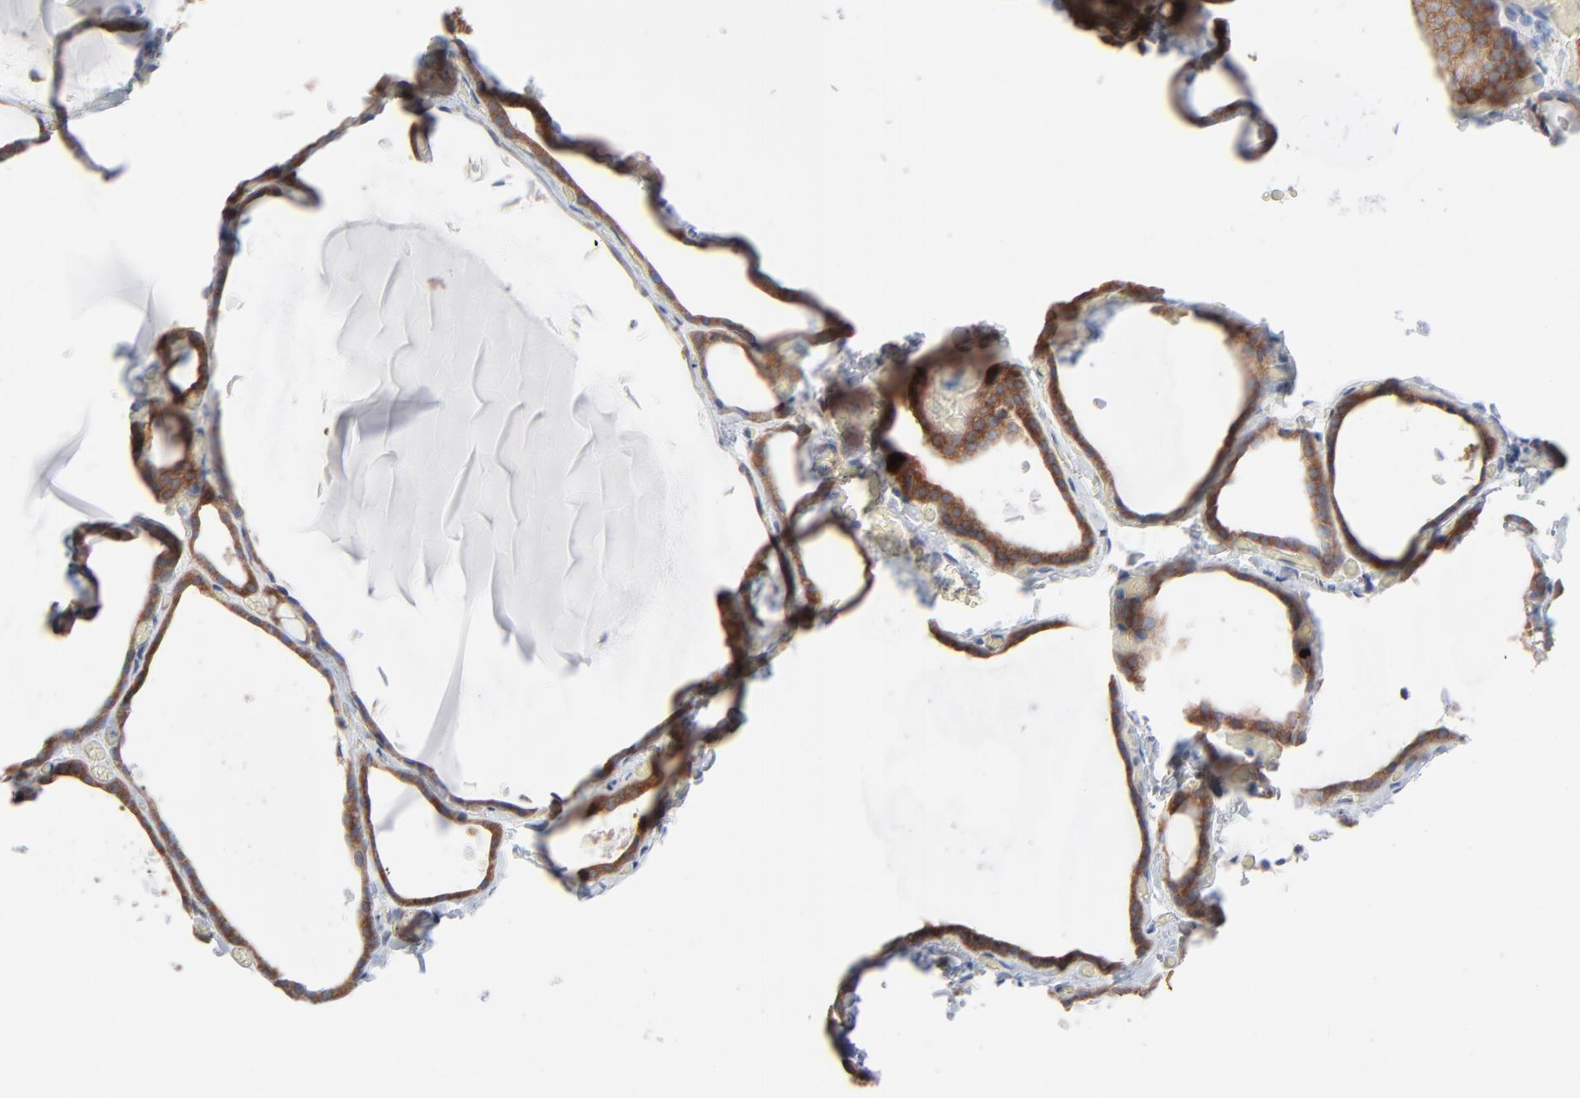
{"staining": {"intensity": "strong", "quantity": ">75%", "location": "cytoplasmic/membranous"}, "tissue": "thyroid gland", "cell_type": "Glandular cells", "image_type": "normal", "snomed": [{"axis": "morphology", "description": "Normal tissue, NOS"}, {"axis": "topography", "description": "Thyroid gland"}], "caption": "Glandular cells reveal strong cytoplasmic/membranous staining in approximately >75% of cells in normal thyroid gland. The staining is performed using DAB (3,3'-diaminobenzidine) brown chromogen to label protein expression. The nuclei are counter-stained blue using hematoxylin.", "gene": "KDSR", "patient": {"sex": "female", "age": 22}}